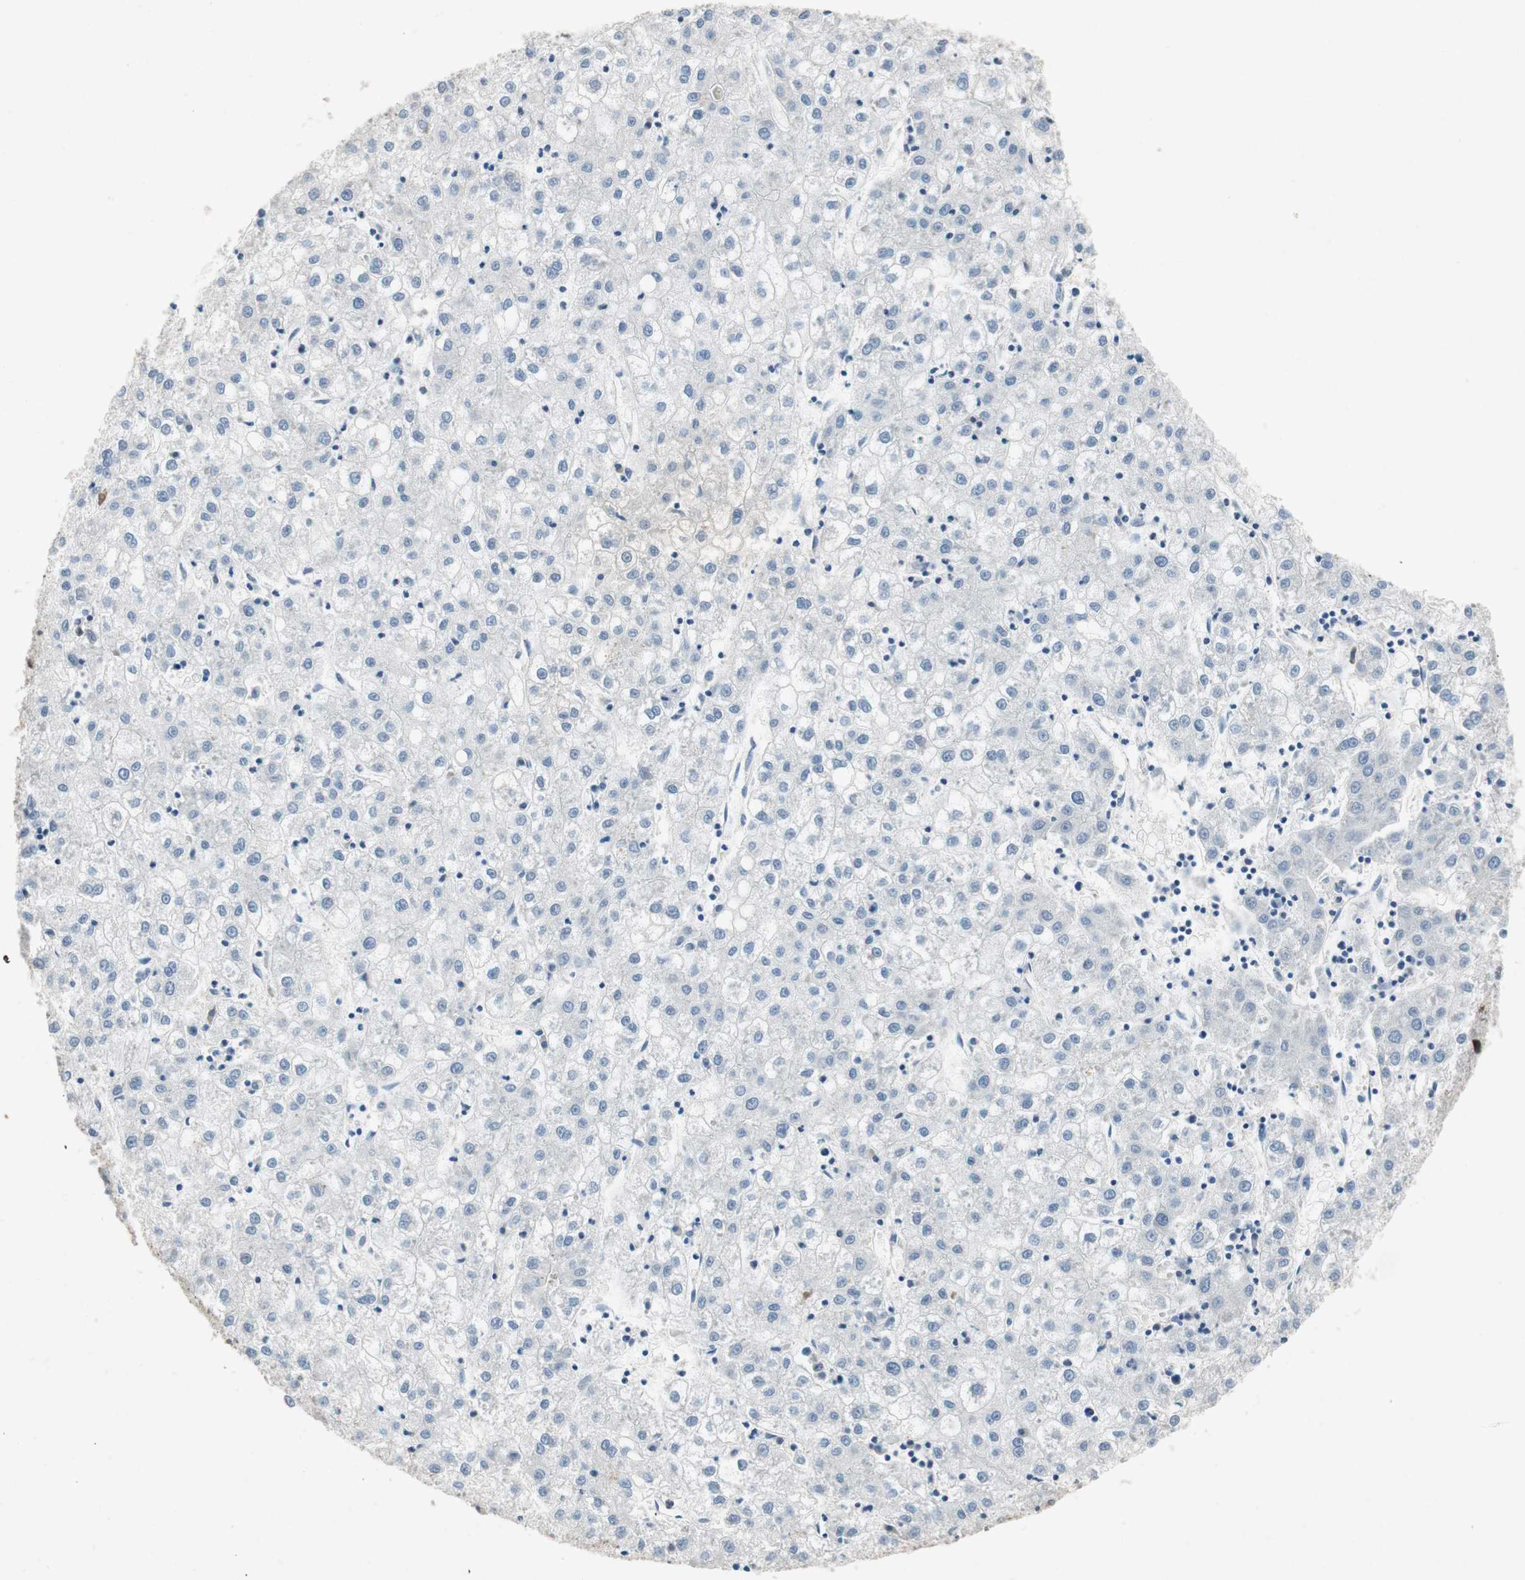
{"staining": {"intensity": "negative", "quantity": "none", "location": "none"}, "tissue": "liver cancer", "cell_type": "Tumor cells", "image_type": "cancer", "snomed": [{"axis": "morphology", "description": "Carcinoma, Hepatocellular, NOS"}, {"axis": "topography", "description": "Liver"}], "caption": "Tumor cells show no significant expression in liver cancer (hepatocellular carcinoma).", "gene": "NCBP3", "patient": {"sex": "male", "age": 72}}